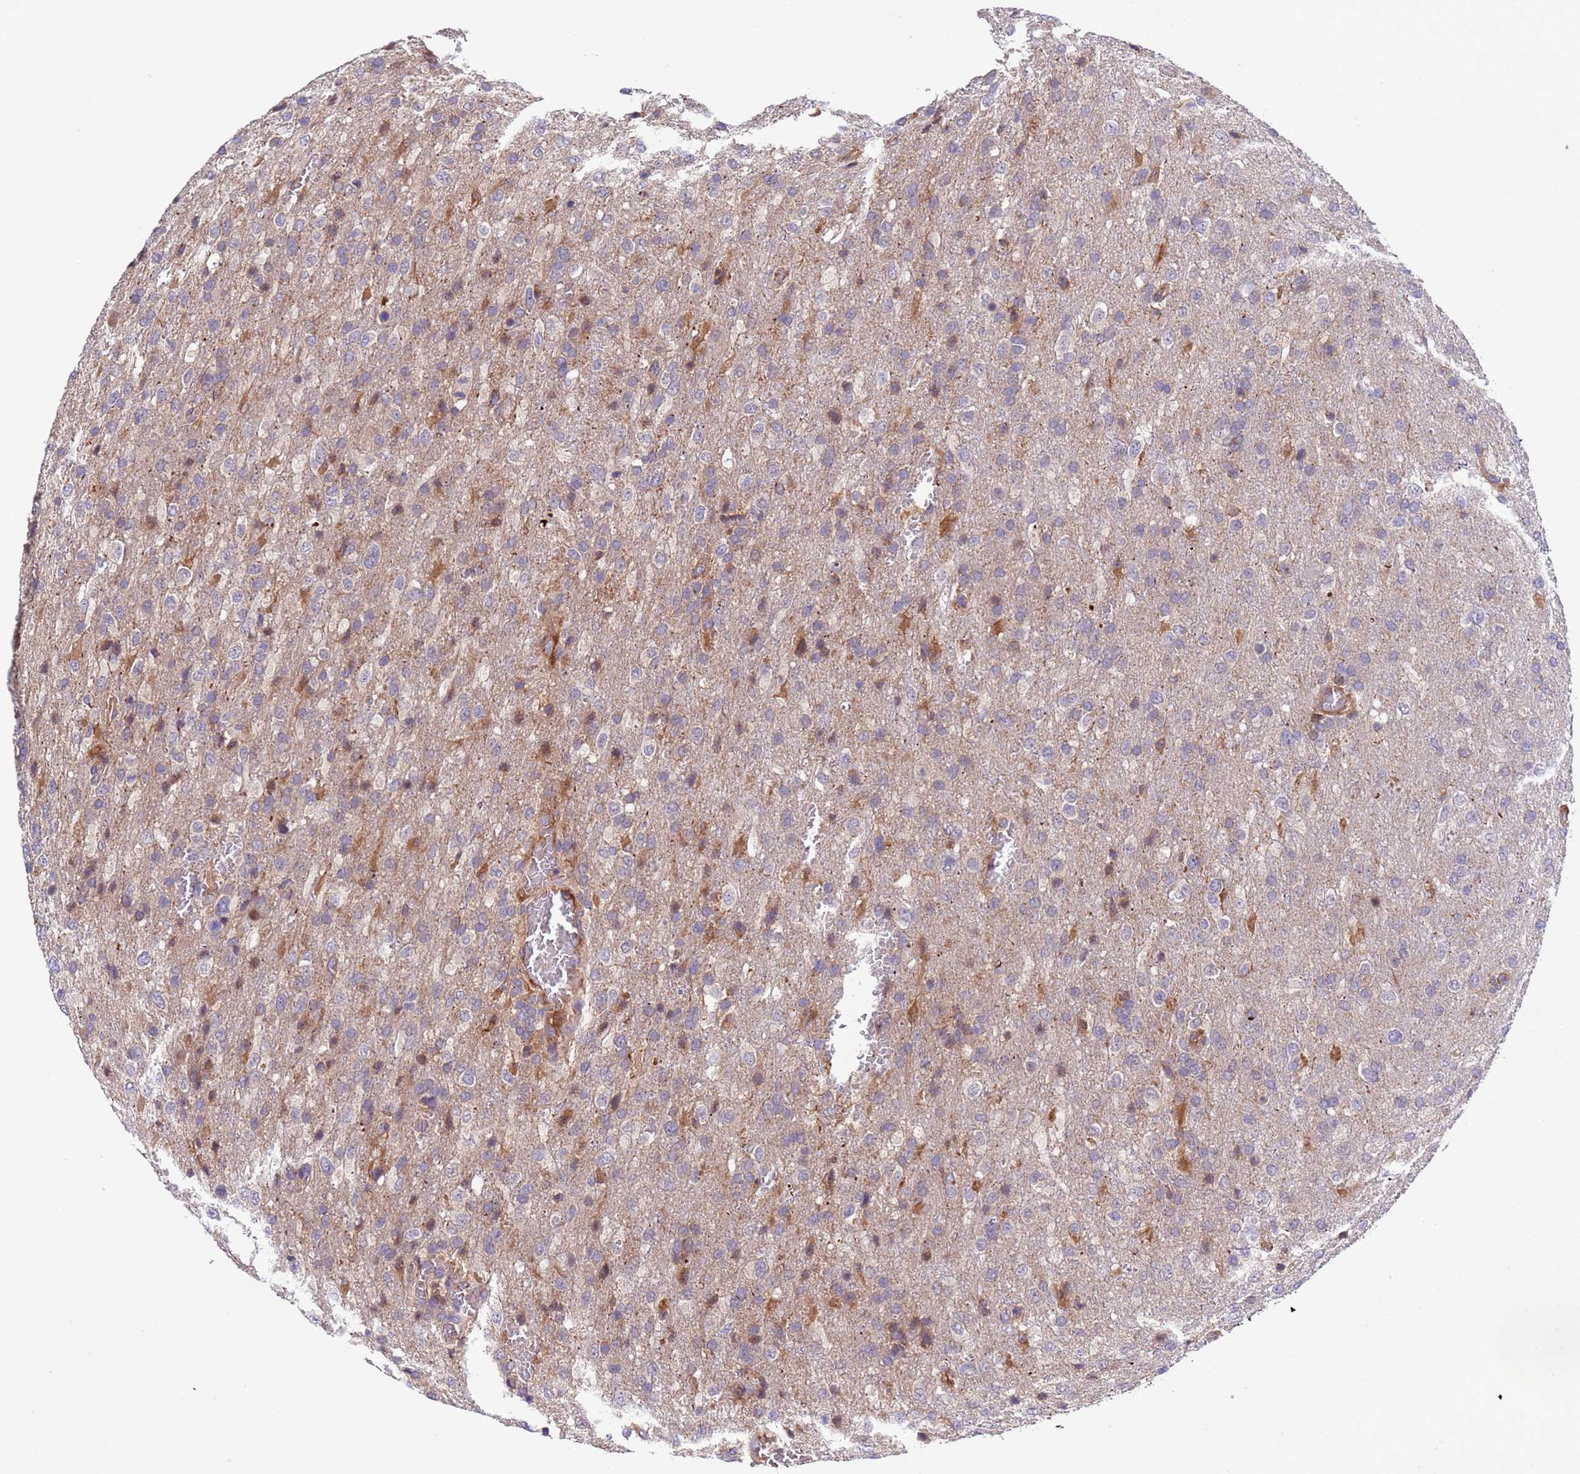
{"staining": {"intensity": "negative", "quantity": "none", "location": "none"}, "tissue": "glioma", "cell_type": "Tumor cells", "image_type": "cancer", "snomed": [{"axis": "morphology", "description": "Glioma, malignant, High grade"}, {"axis": "topography", "description": "Brain"}], "caption": "Human glioma stained for a protein using IHC shows no staining in tumor cells.", "gene": "PARP16", "patient": {"sex": "female", "age": 74}}